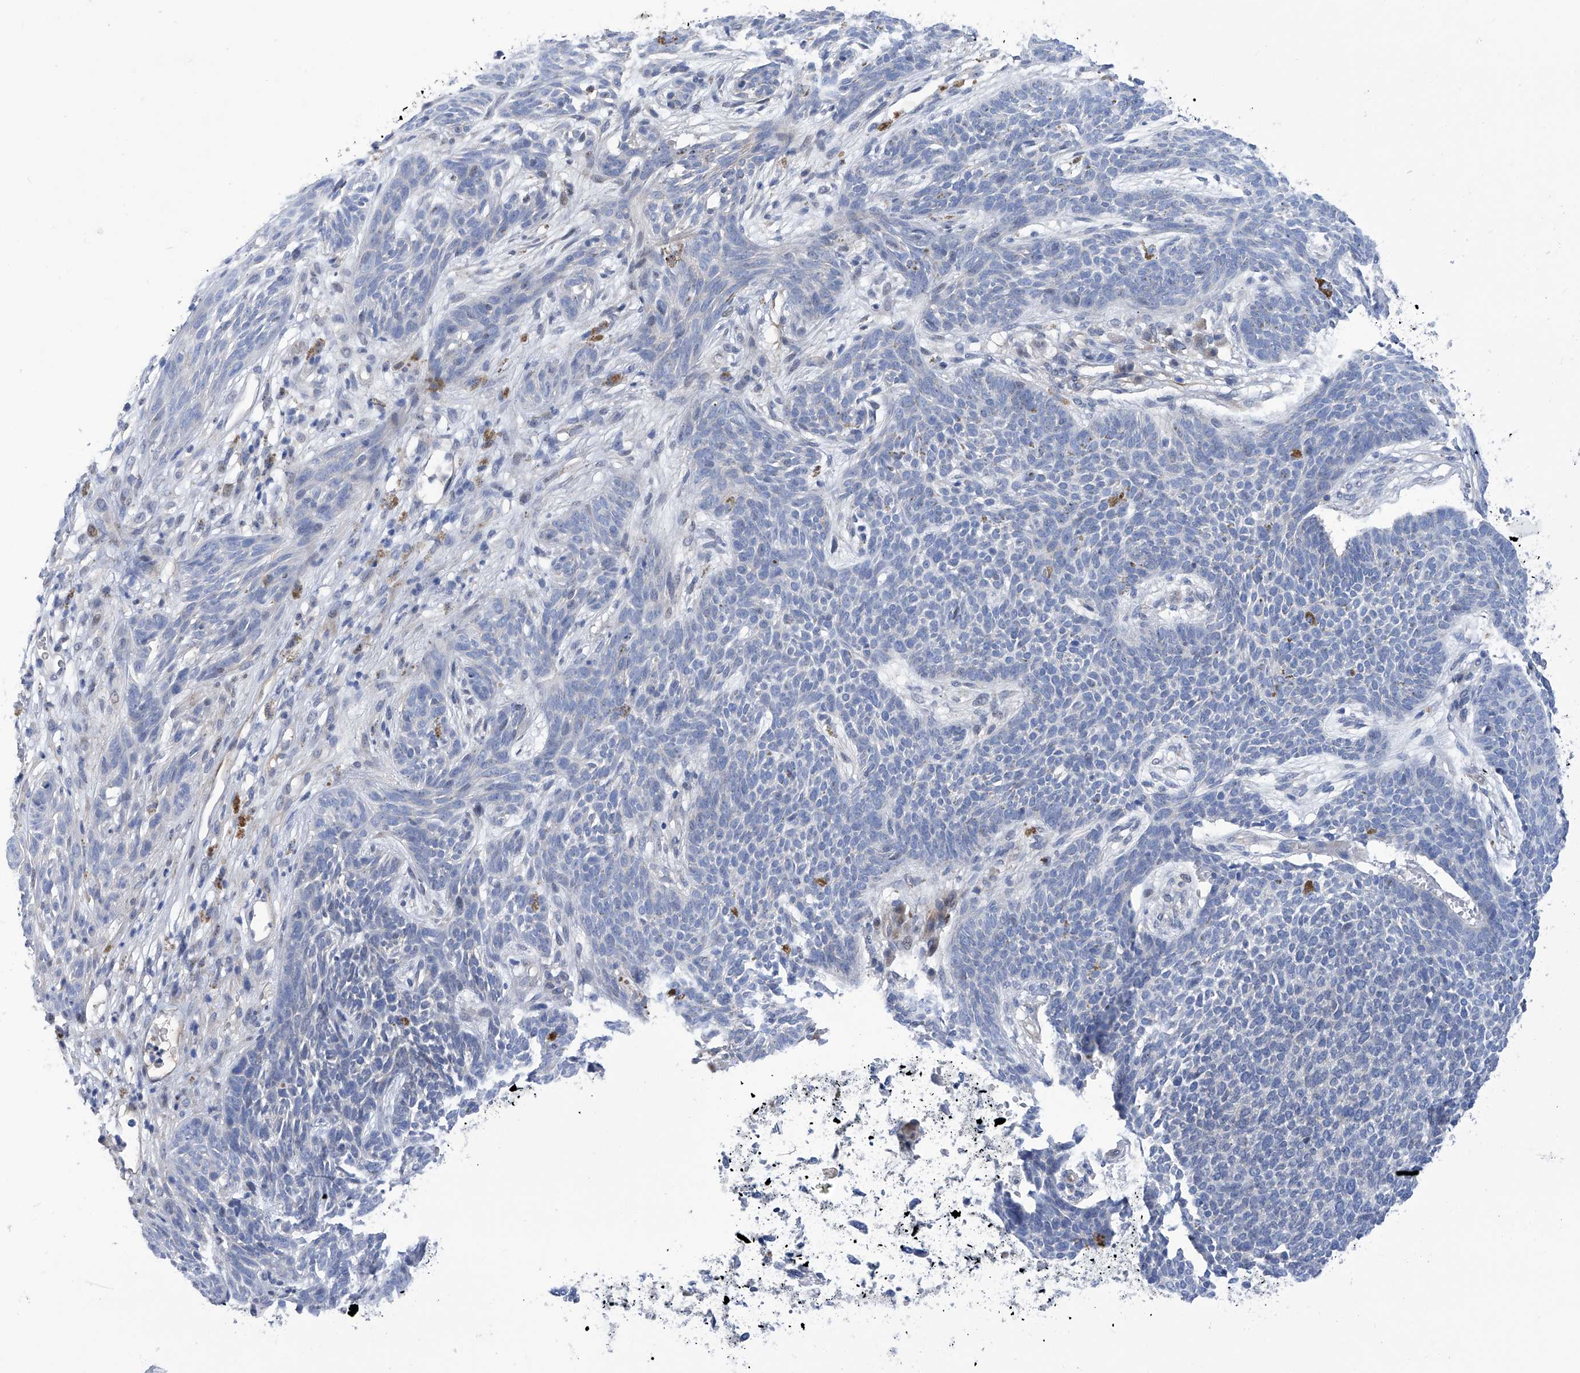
{"staining": {"intensity": "negative", "quantity": "none", "location": "none"}, "tissue": "skin cancer", "cell_type": "Tumor cells", "image_type": "cancer", "snomed": [{"axis": "morphology", "description": "Basal cell carcinoma"}, {"axis": "topography", "description": "Skin"}], "caption": "Immunohistochemistry (IHC) image of neoplastic tissue: human basal cell carcinoma (skin) stained with DAB (3,3'-diaminobenzidine) exhibits no significant protein staining in tumor cells. The staining was performed using DAB to visualize the protein expression in brown, while the nuclei were stained in blue with hematoxylin (Magnification: 20x).", "gene": "PGM3", "patient": {"sex": "female", "age": 84}}